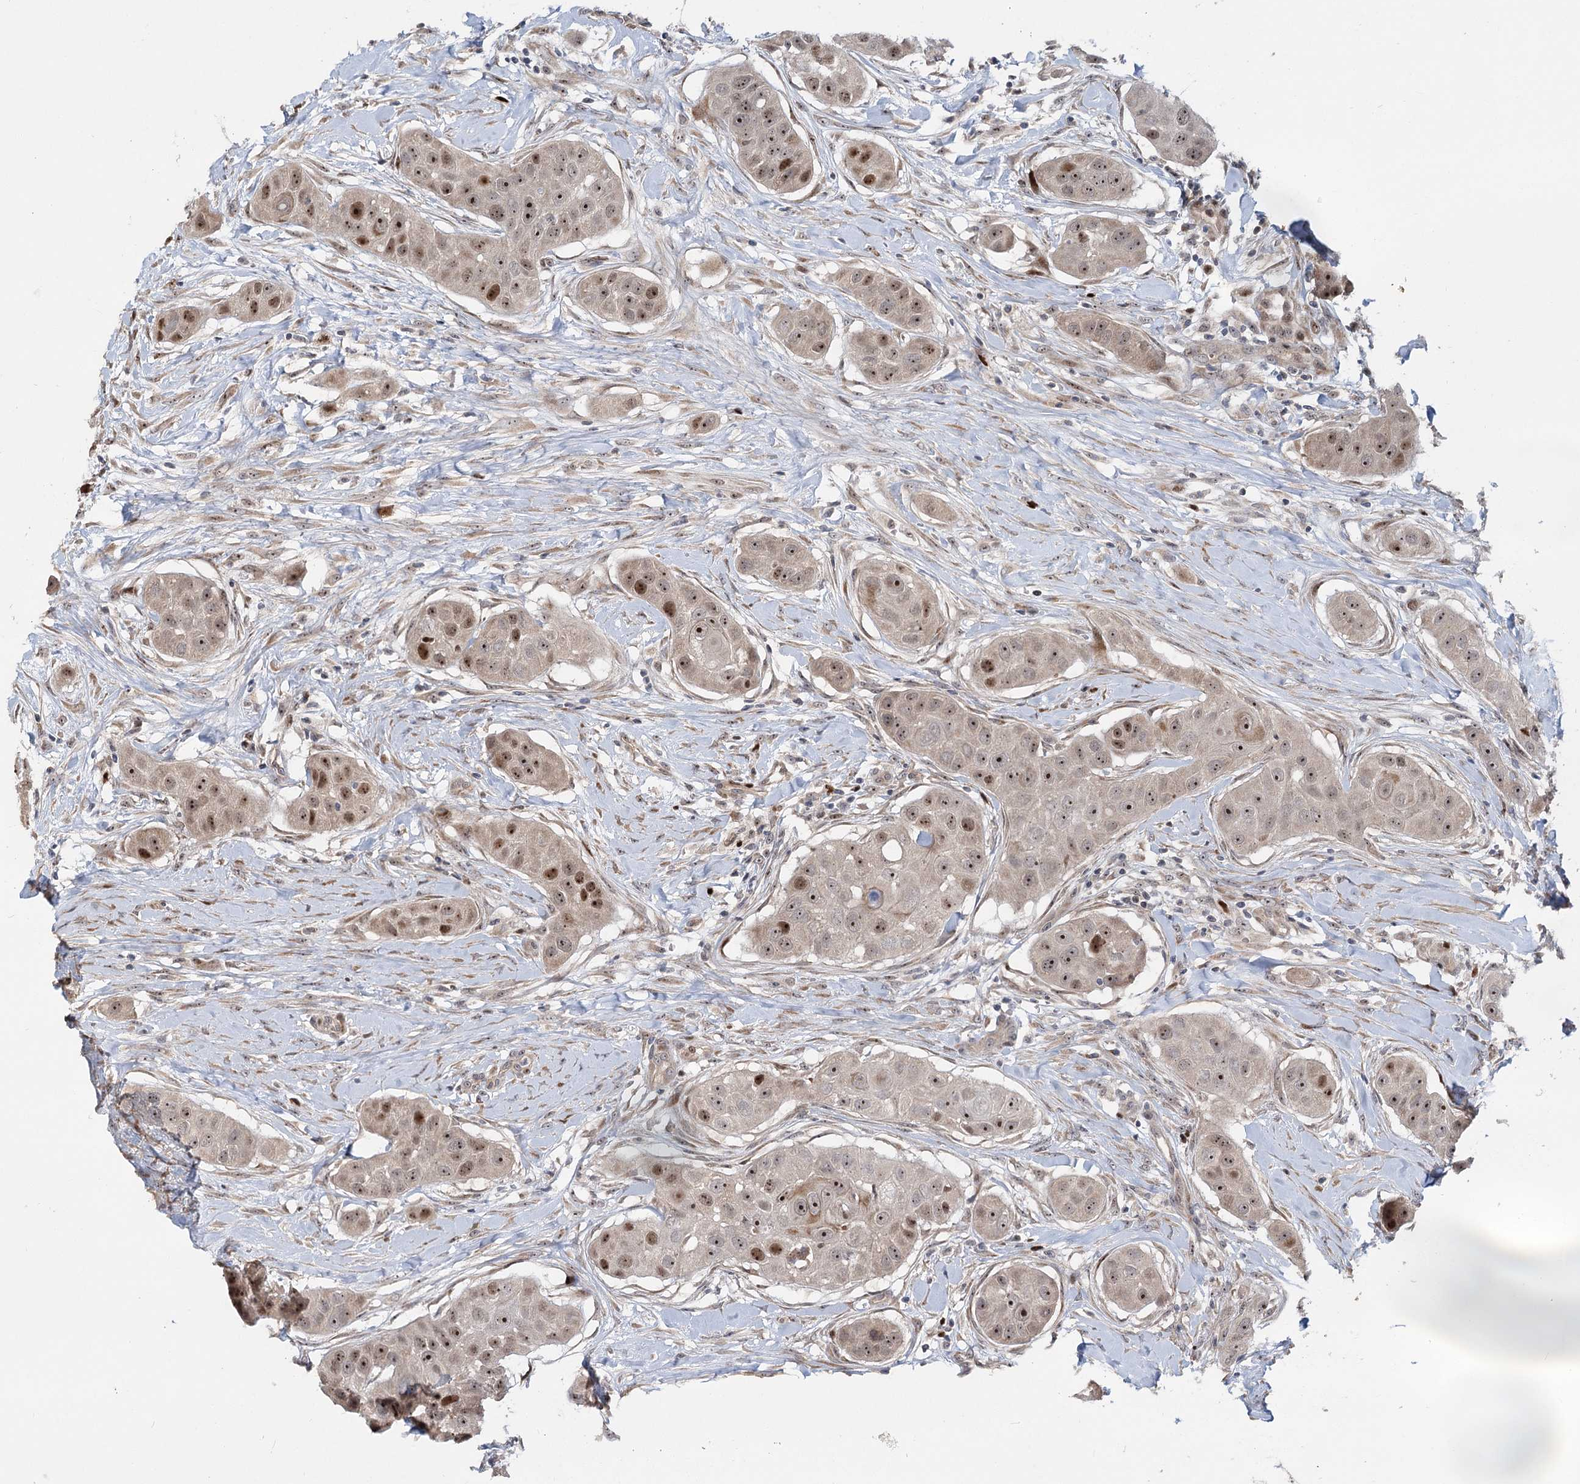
{"staining": {"intensity": "strong", "quantity": "25%-75%", "location": "nuclear"}, "tissue": "head and neck cancer", "cell_type": "Tumor cells", "image_type": "cancer", "snomed": [{"axis": "morphology", "description": "Normal tissue, NOS"}, {"axis": "morphology", "description": "Squamous cell carcinoma, NOS"}, {"axis": "topography", "description": "Skeletal muscle"}, {"axis": "topography", "description": "Head-Neck"}], "caption": "IHC (DAB) staining of human head and neck cancer exhibits strong nuclear protein positivity in about 25%-75% of tumor cells. The staining was performed using DAB, with brown indicating positive protein expression. Nuclei are stained blue with hematoxylin.", "gene": "PIK3C2A", "patient": {"sex": "male", "age": 51}}